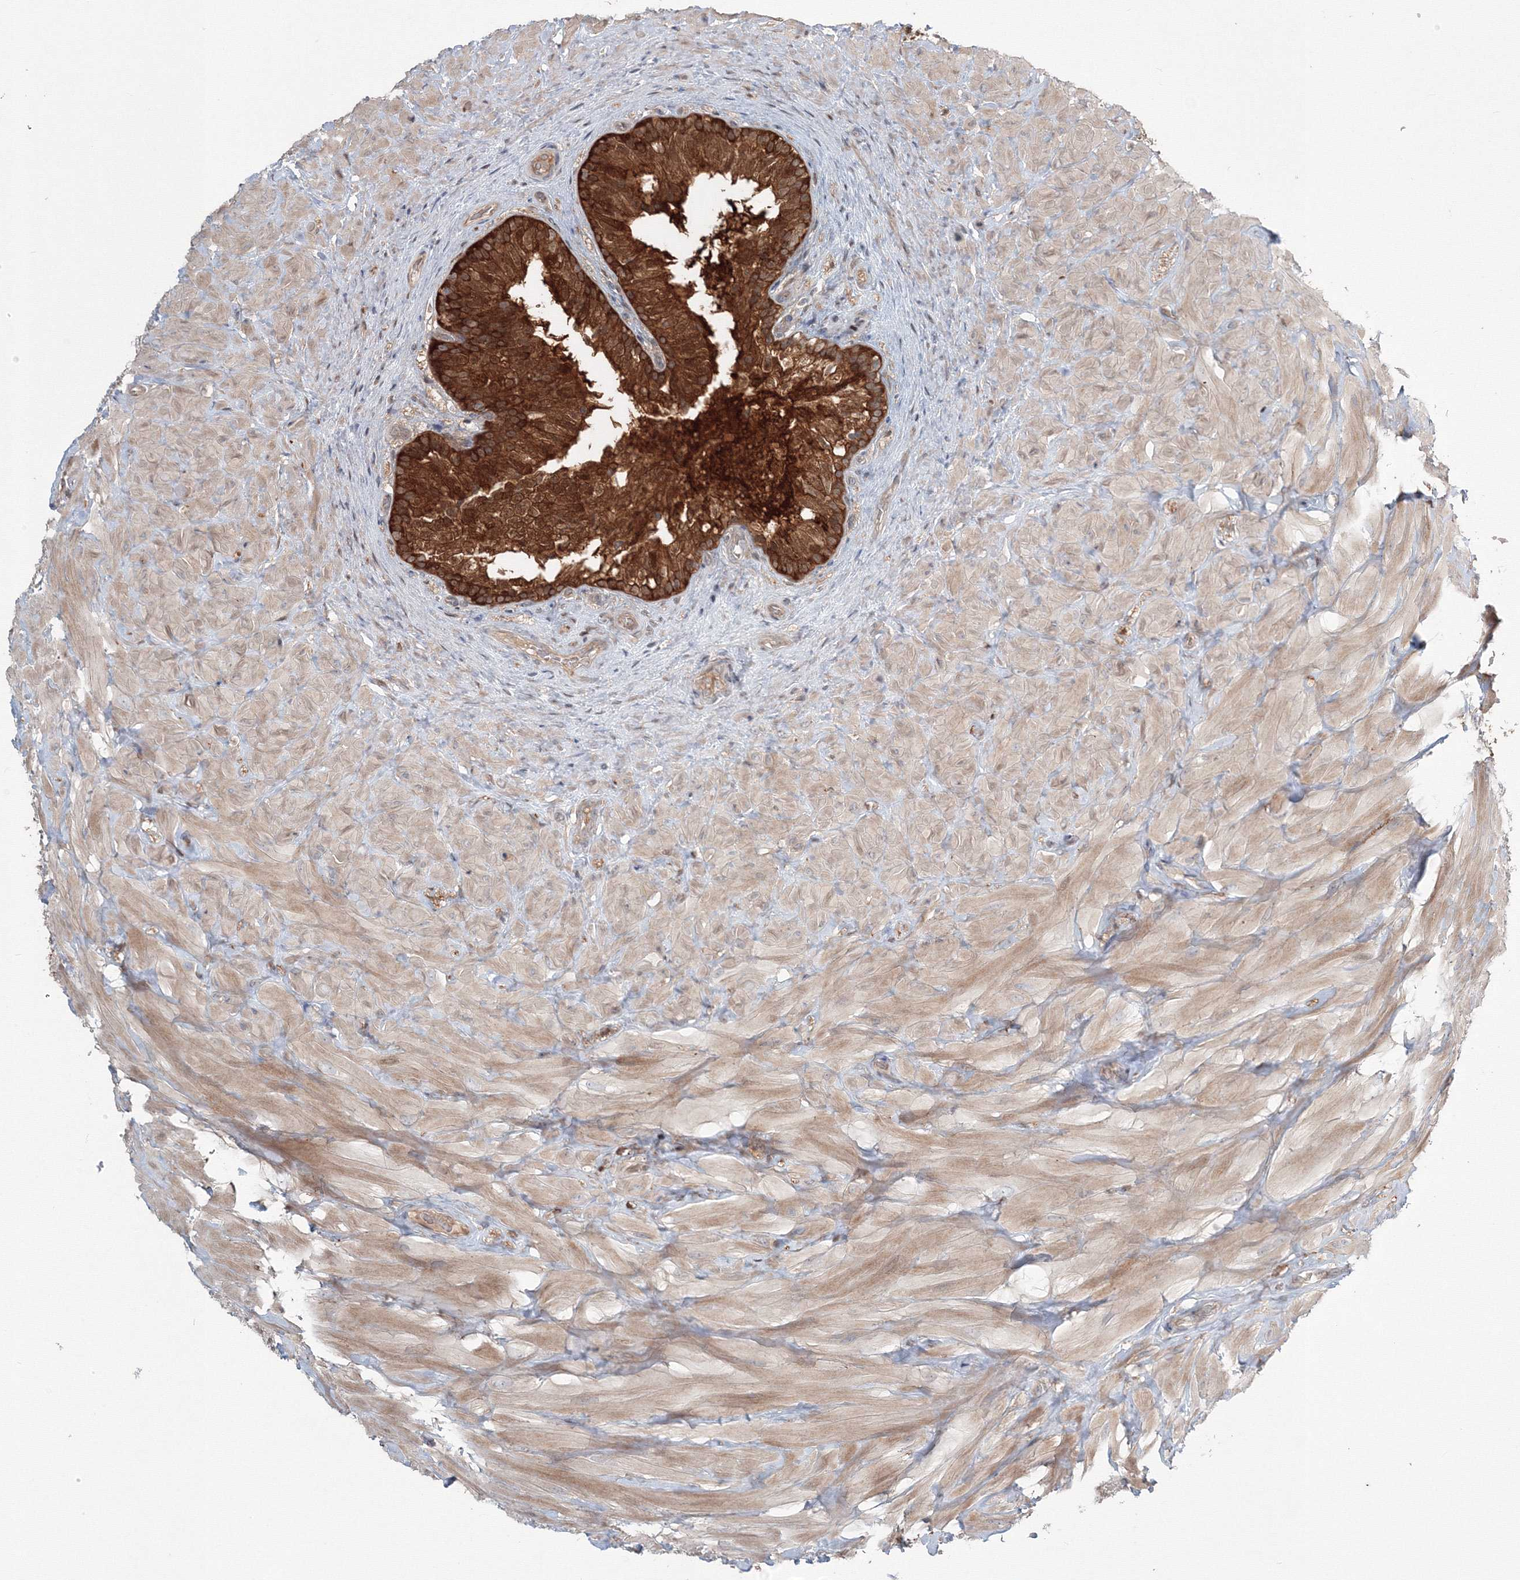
{"staining": {"intensity": "strong", "quantity": ">75%", "location": "cytoplasmic/membranous"}, "tissue": "epididymis", "cell_type": "Glandular cells", "image_type": "normal", "snomed": [{"axis": "morphology", "description": "Normal tissue, NOS"}, {"axis": "topography", "description": "Soft tissue"}, {"axis": "topography", "description": "Epididymis"}], "caption": "IHC of unremarkable human epididymis displays high levels of strong cytoplasmic/membranous expression in about >75% of glandular cells. (Brightfield microscopy of DAB IHC at high magnification).", "gene": "MKRN2", "patient": {"sex": "male", "age": 26}}